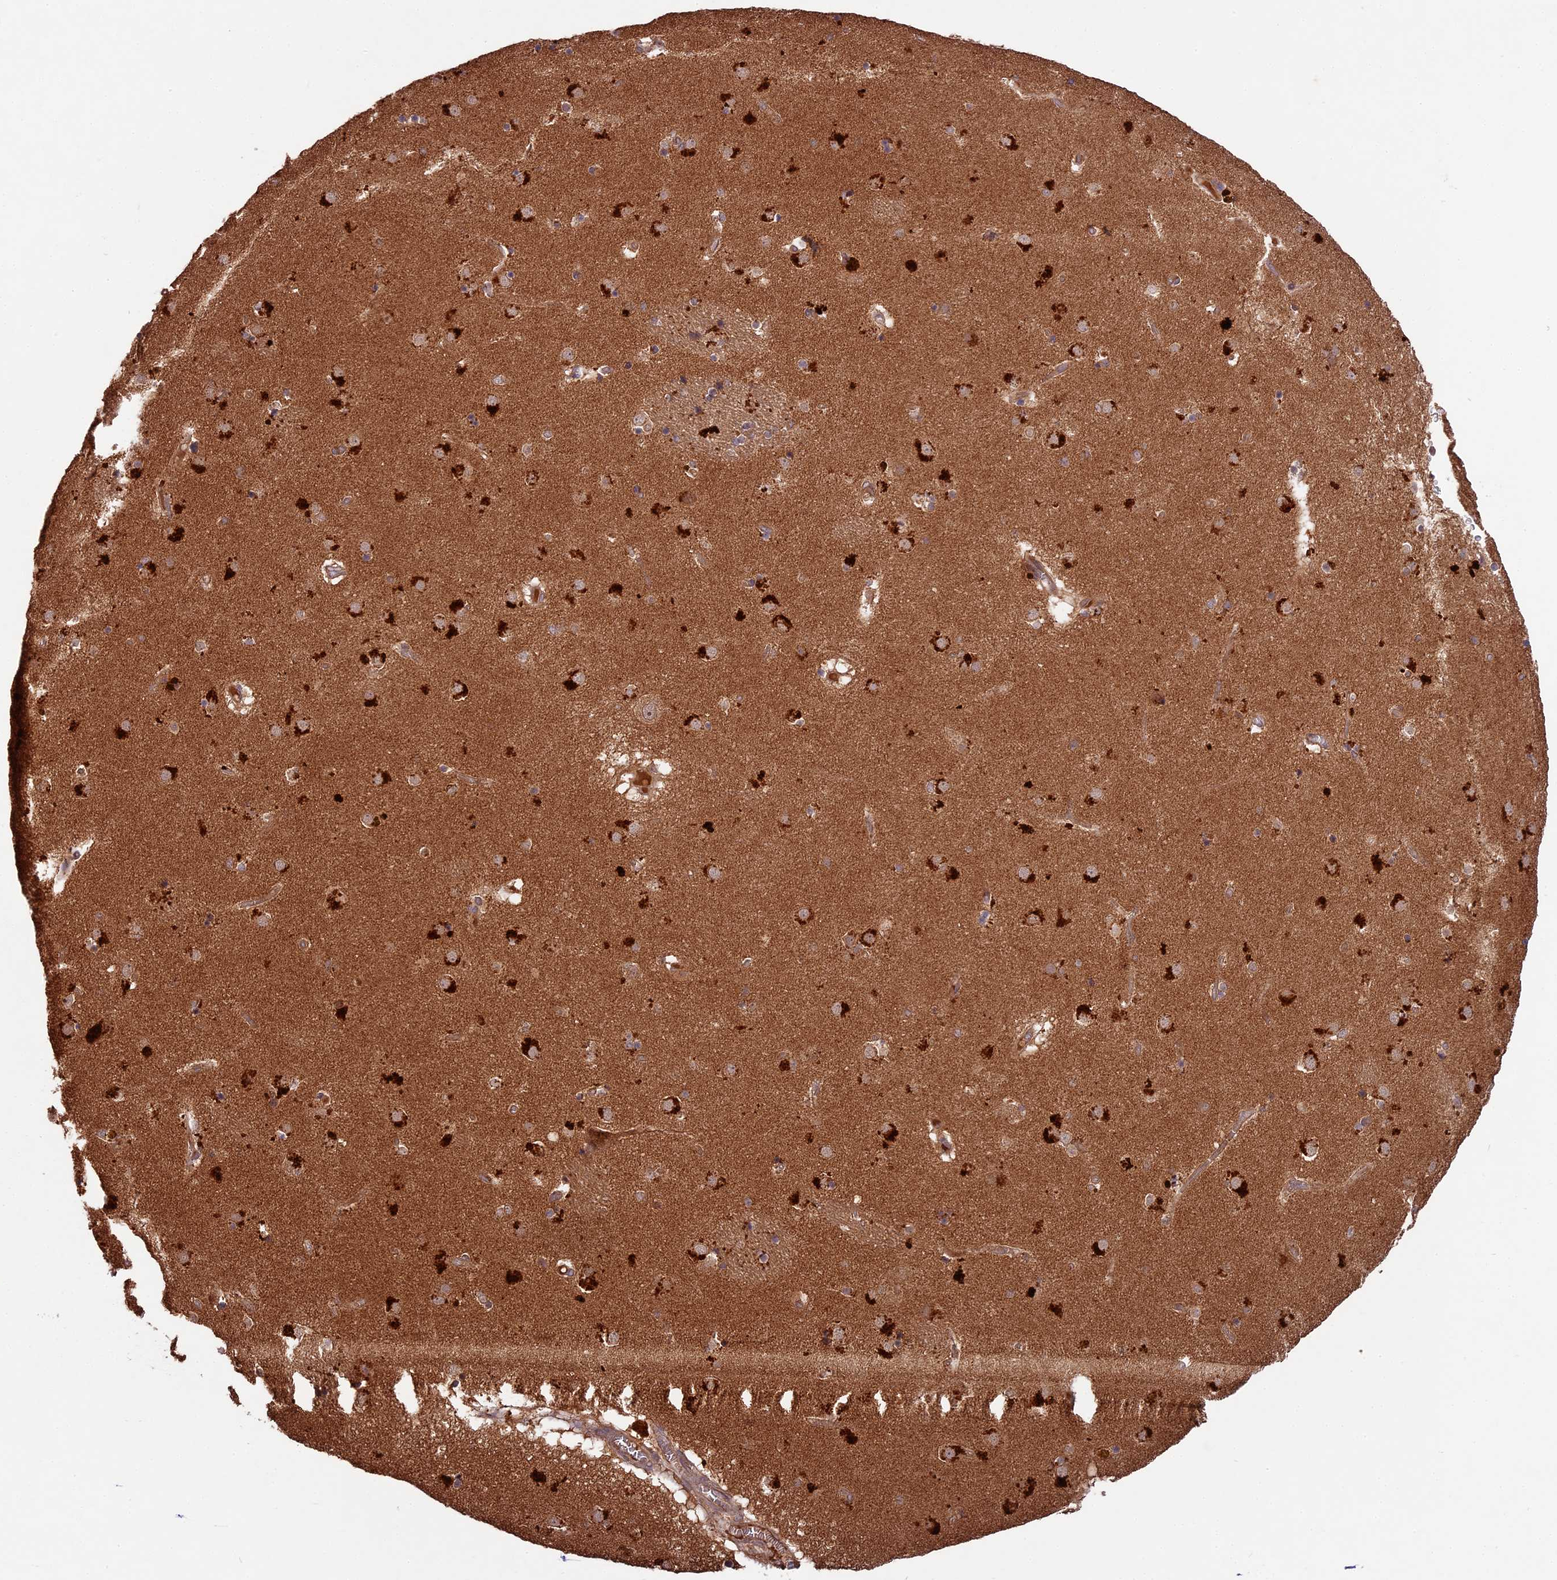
{"staining": {"intensity": "moderate", "quantity": "<25%", "location": "cytoplasmic/membranous"}, "tissue": "caudate", "cell_type": "Glial cells", "image_type": "normal", "snomed": [{"axis": "morphology", "description": "Normal tissue, NOS"}, {"axis": "topography", "description": "Lateral ventricle wall"}], "caption": "An immunohistochemistry photomicrograph of unremarkable tissue is shown. Protein staining in brown labels moderate cytoplasmic/membranous positivity in caudate within glial cells.", "gene": "CHAC1", "patient": {"sex": "male", "age": 70}}